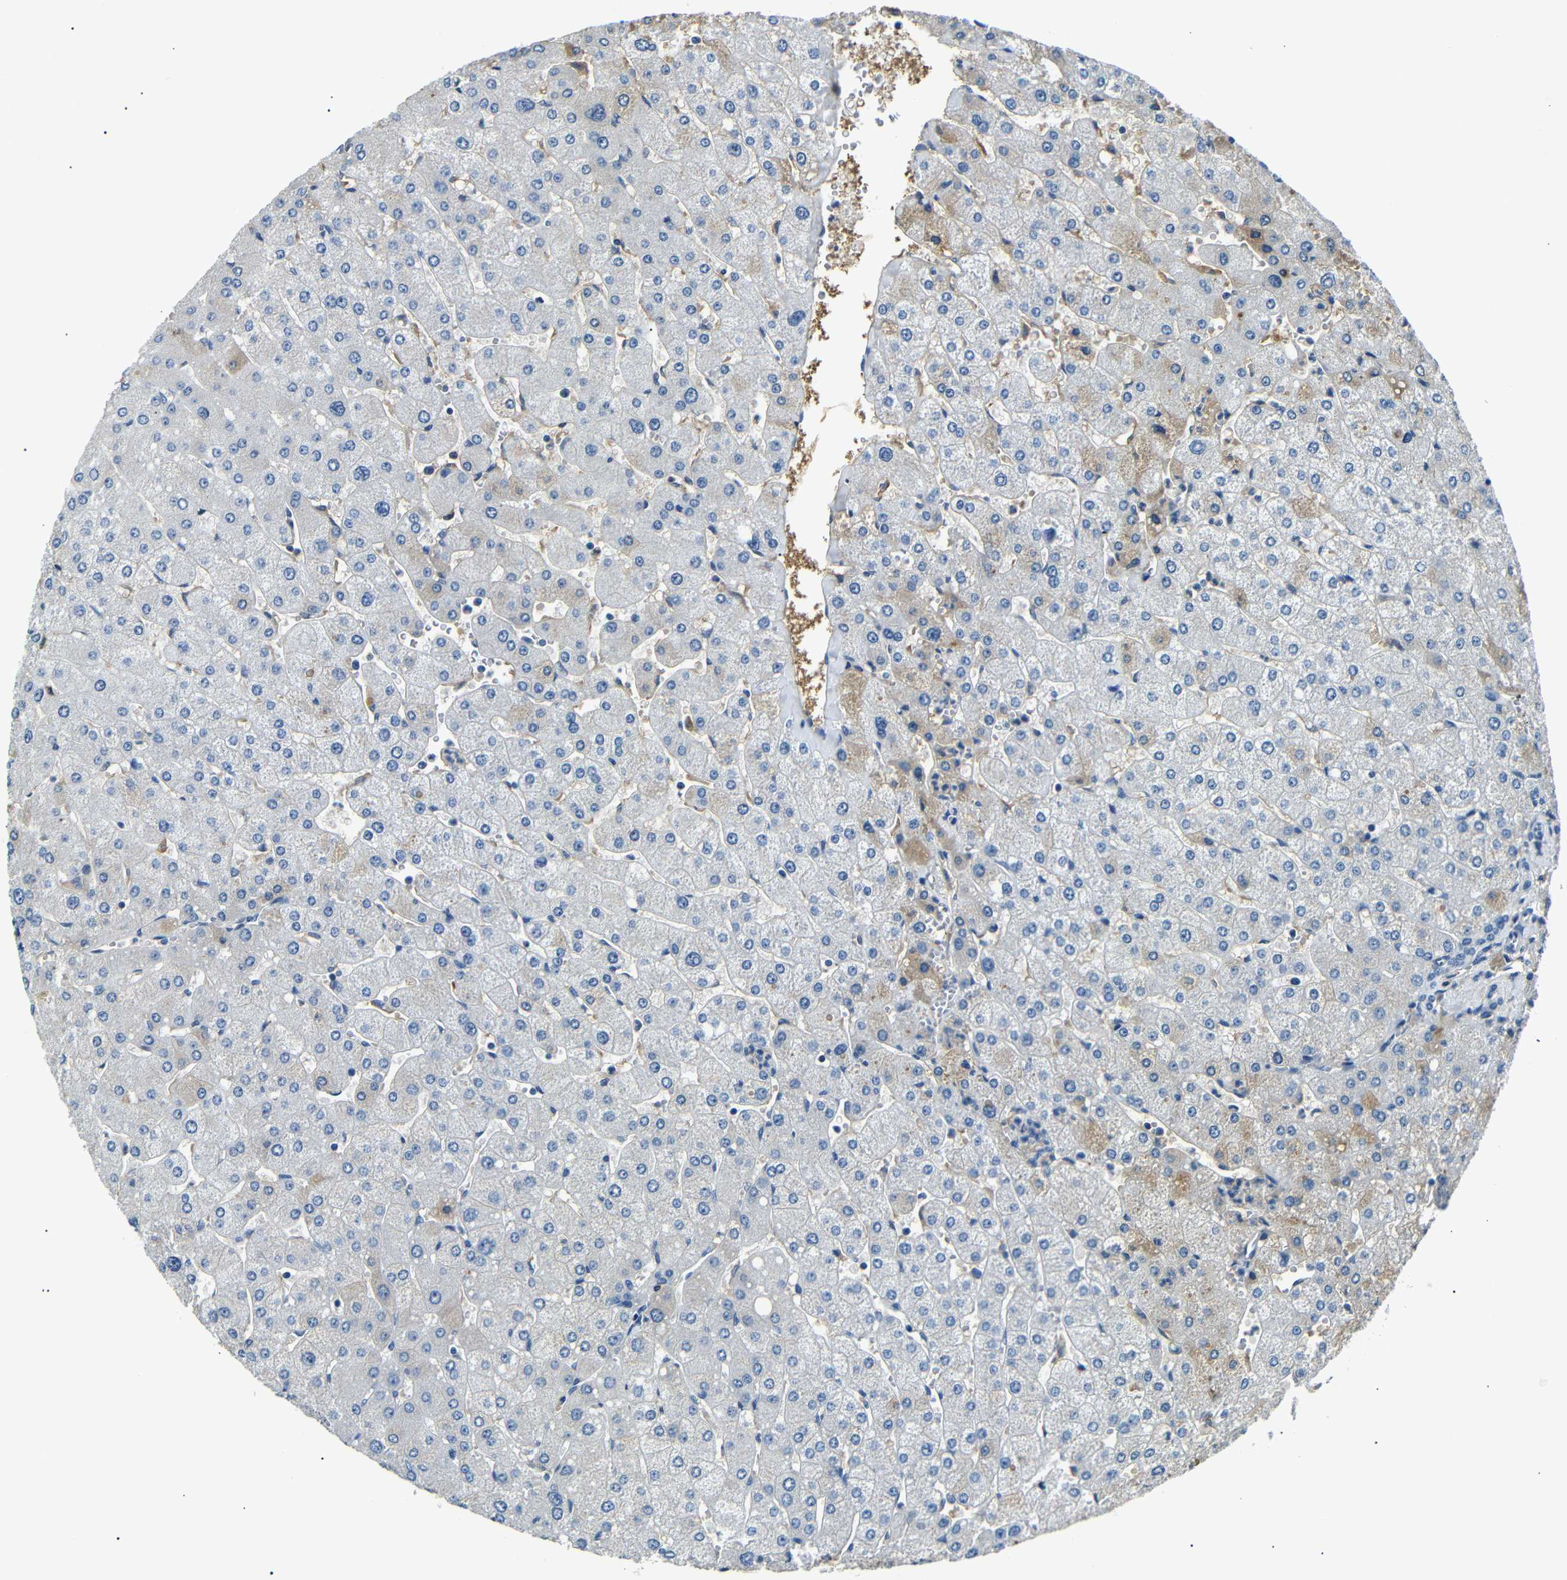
{"staining": {"intensity": "negative", "quantity": "none", "location": "none"}, "tissue": "liver", "cell_type": "Cholangiocytes", "image_type": "normal", "snomed": [{"axis": "morphology", "description": "Normal tissue, NOS"}, {"axis": "topography", "description": "Liver"}], "caption": "DAB (3,3'-diaminobenzidine) immunohistochemical staining of benign liver shows no significant staining in cholangiocytes. (Immunohistochemistry (ihc), brightfield microscopy, high magnification).", "gene": "LHCGR", "patient": {"sex": "male", "age": 55}}